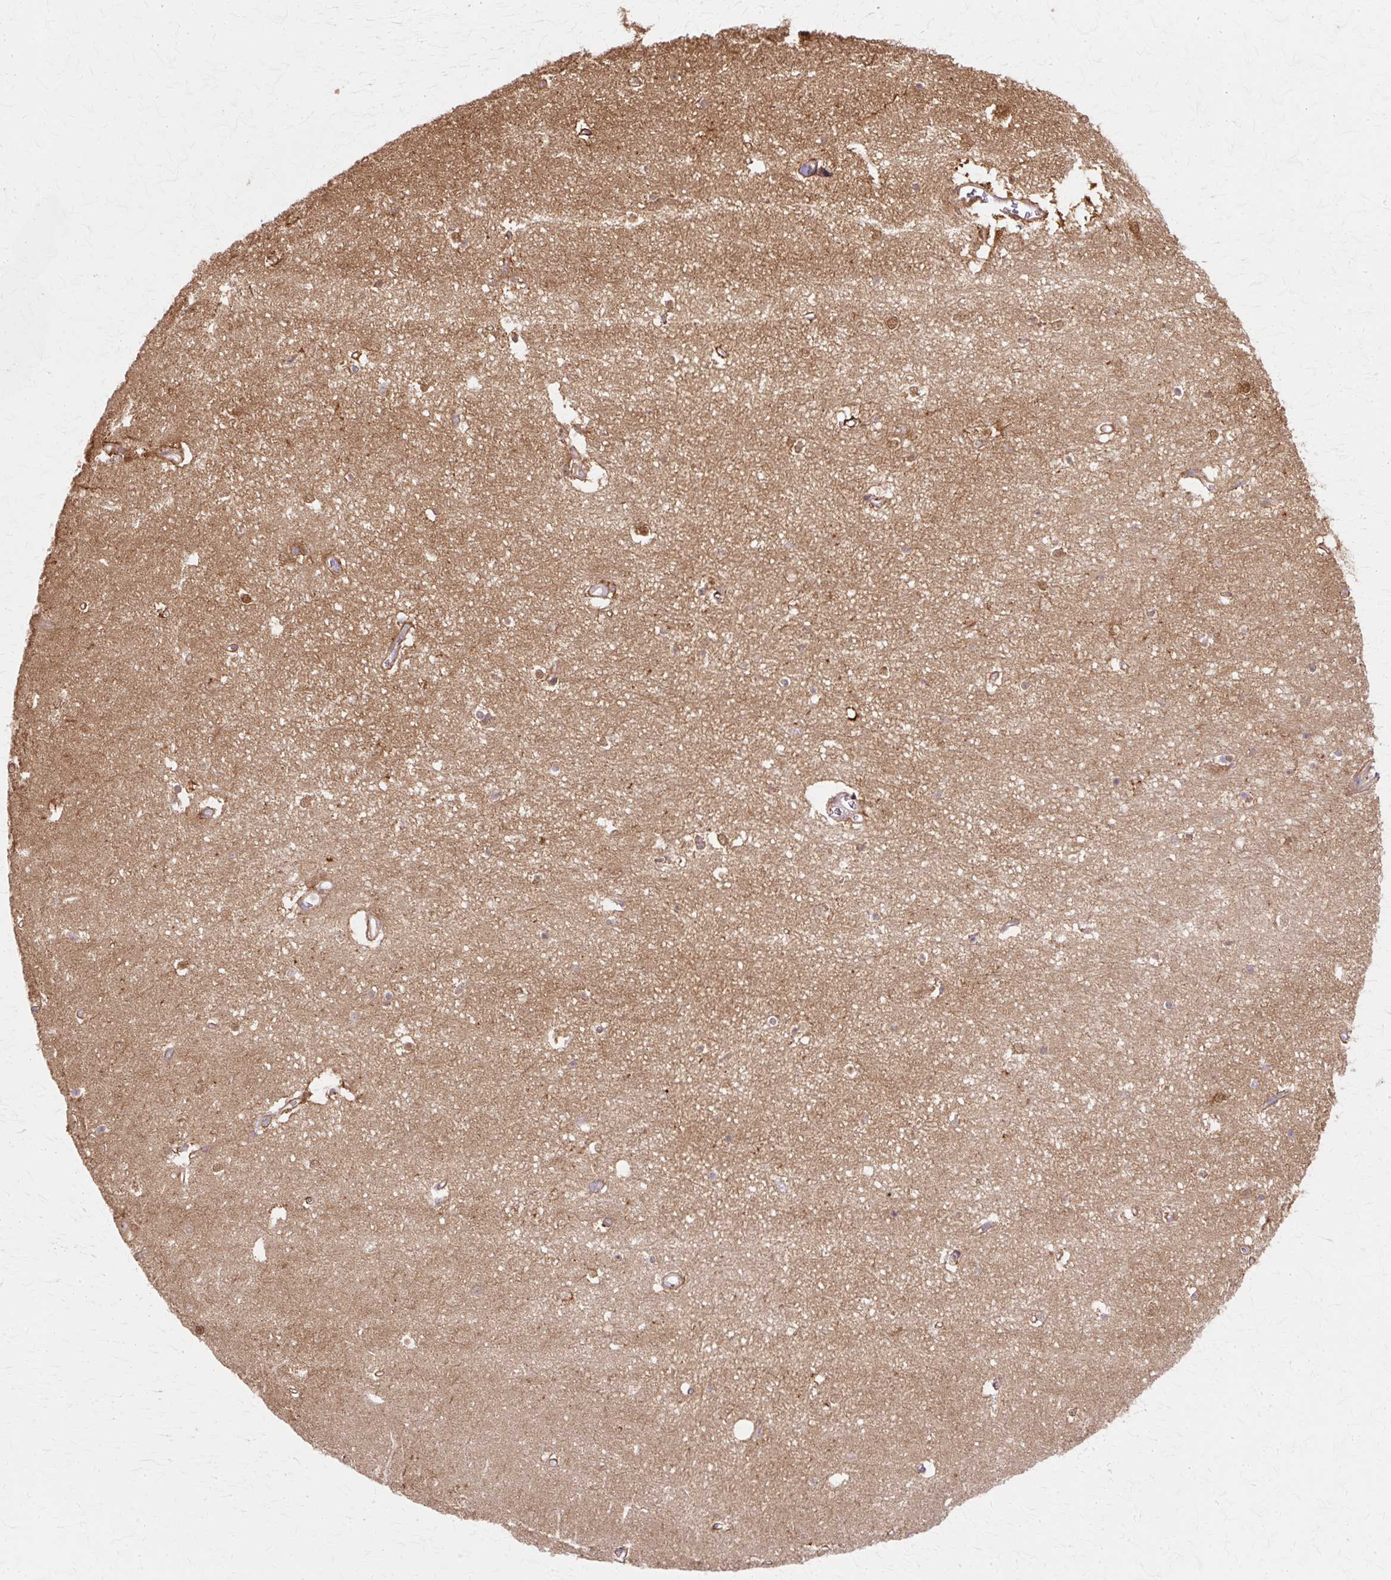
{"staining": {"intensity": "moderate", "quantity": "25%-75%", "location": "cytoplasmic/membranous"}, "tissue": "hippocampus", "cell_type": "Glial cells", "image_type": "normal", "snomed": [{"axis": "morphology", "description": "Normal tissue, NOS"}, {"axis": "topography", "description": "Hippocampus"}], "caption": "A high-resolution histopathology image shows immunohistochemistry staining of normal hippocampus, which displays moderate cytoplasmic/membranous expression in approximately 25%-75% of glial cells.", "gene": "COPB1", "patient": {"sex": "female", "age": 64}}